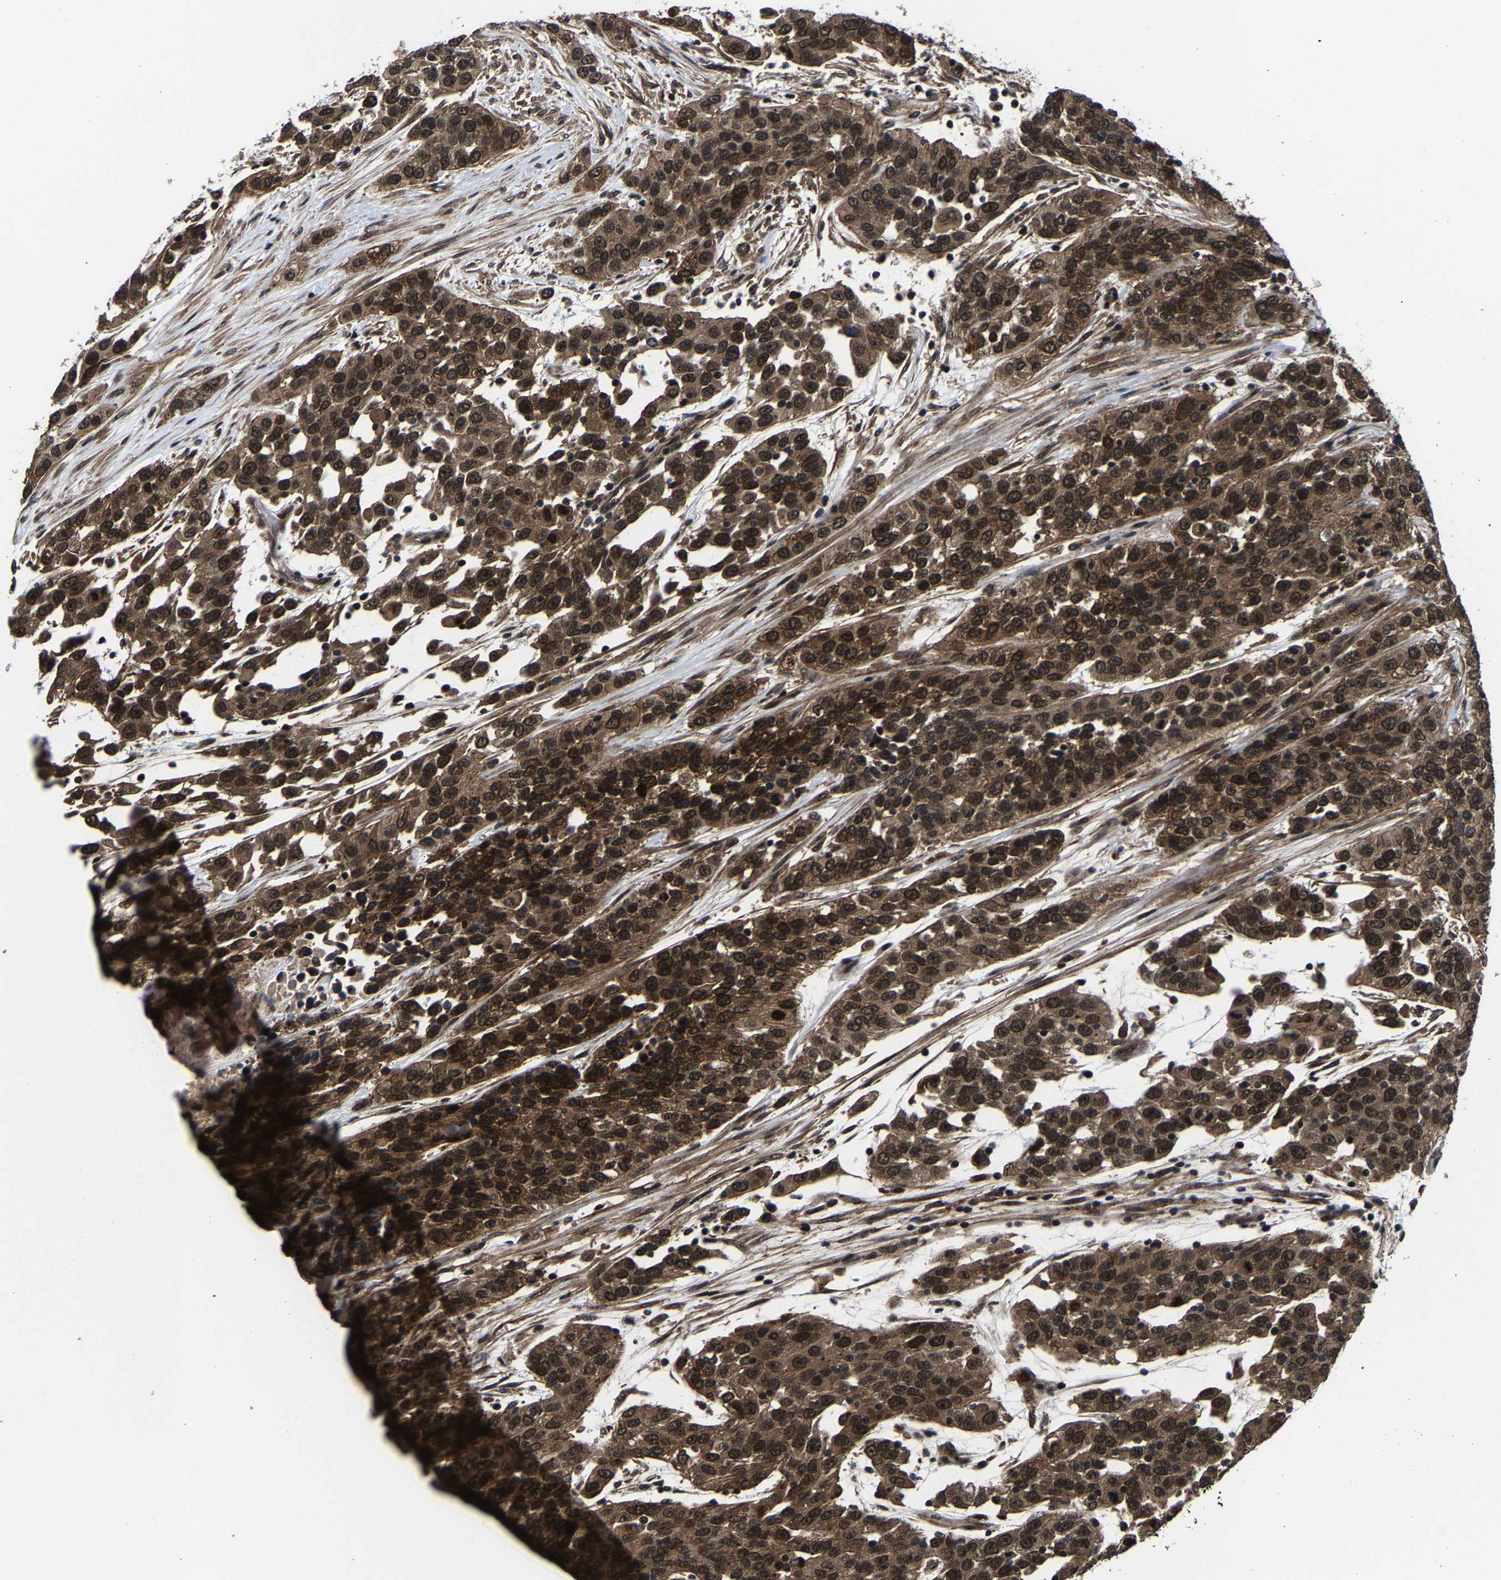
{"staining": {"intensity": "strong", "quantity": ">75%", "location": "cytoplasmic/membranous,nuclear"}, "tissue": "urothelial cancer", "cell_type": "Tumor cells", "image_type": "cancer", "snomed": [{"axis": "morphology", "description": "Urothelial carcinoma, High grade"}, {"axis": "topography", "description": "Urinary bladder"}], "caption": "Protein positivity by immunohistochemistry (IHC) shows strong cytoplasmic/membranous and nuclear positivity in about >75% of tumor cells in urothelial carcinoma (high-grade).", "gene": "ZCCHC7", "patient": {"sex": "female", "age": 80}}